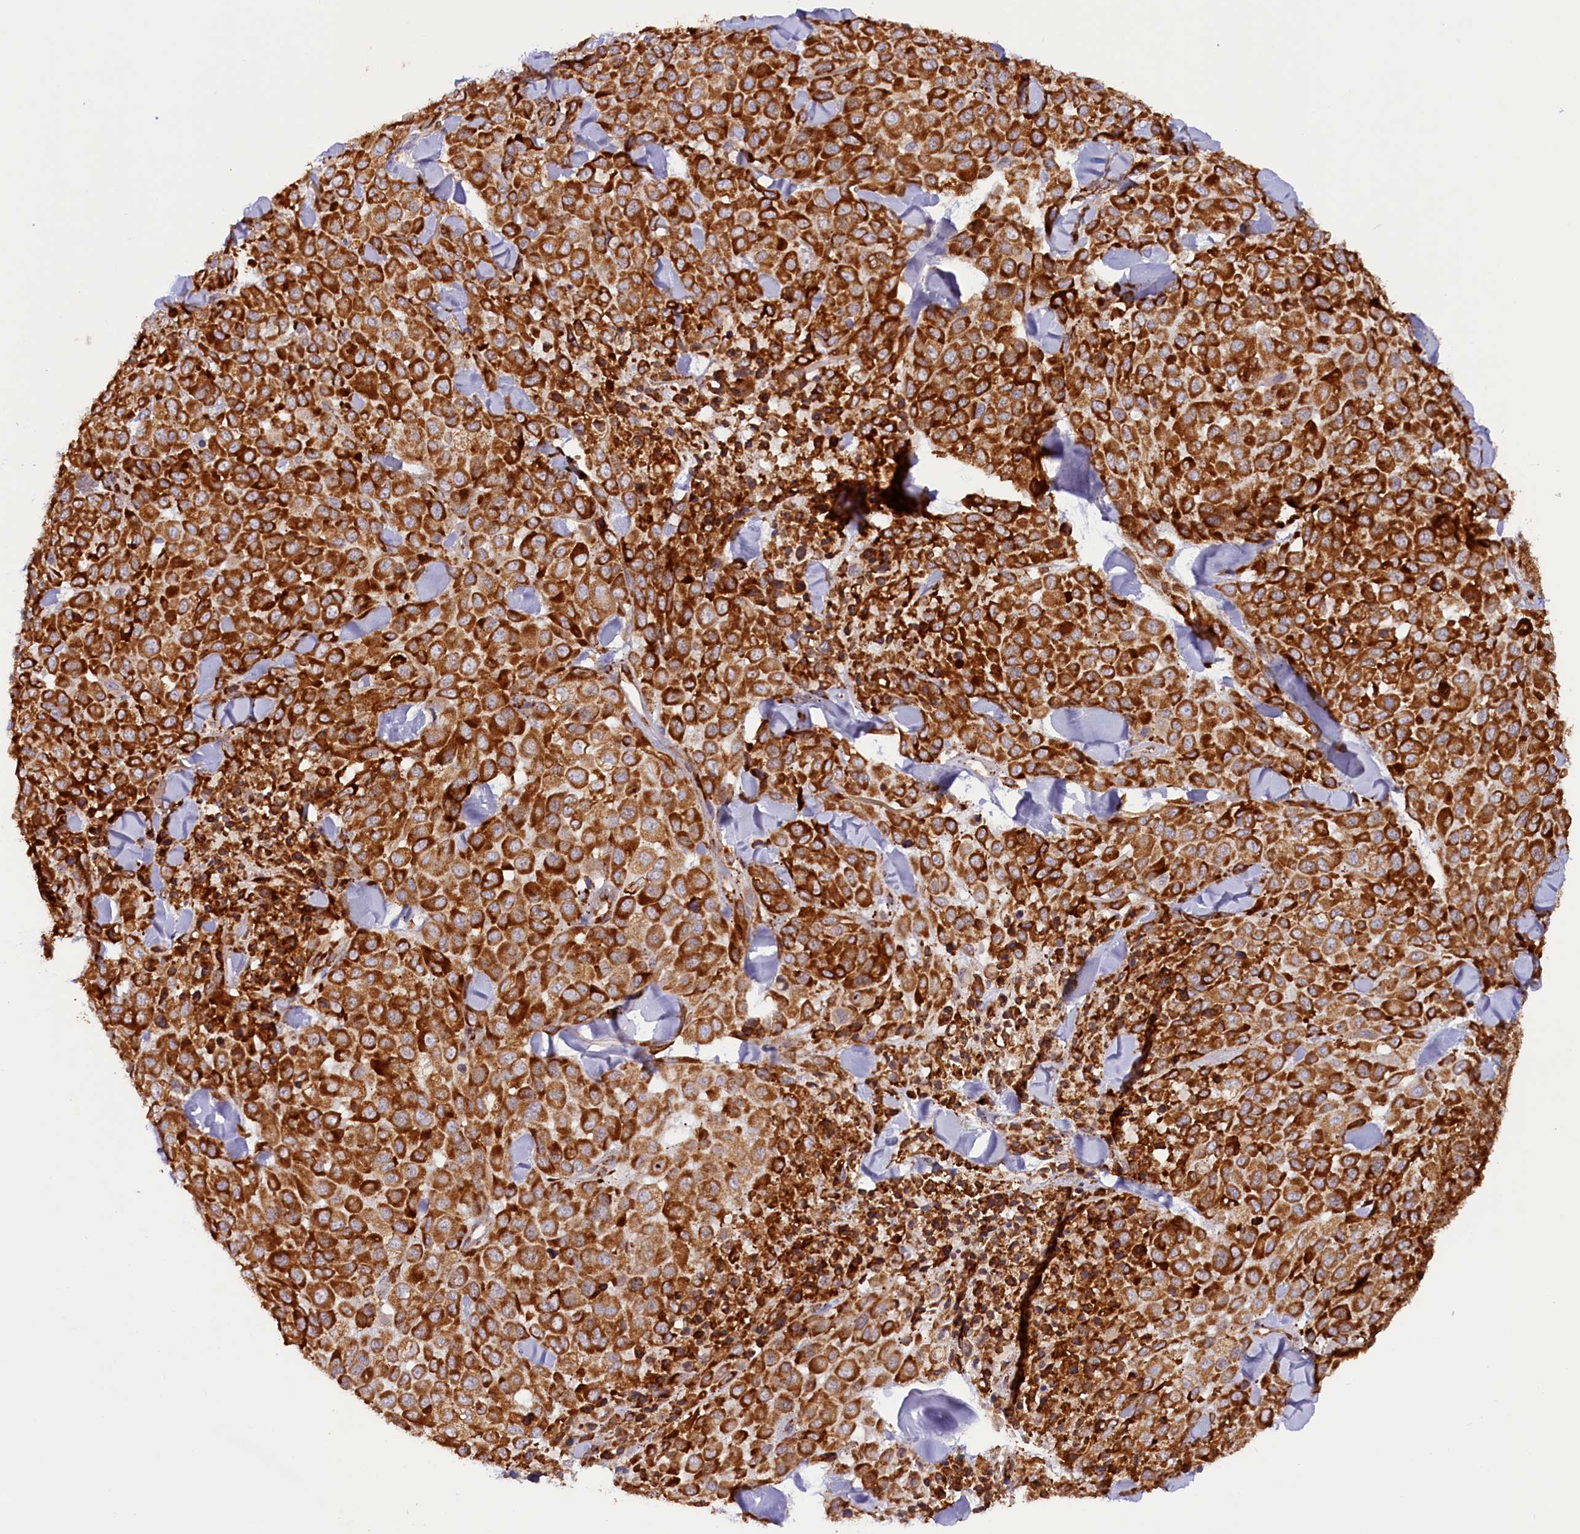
{"staining": {"intensity": "strong", "quantity": ">75%", "location": "cytoplasmic/membranous"}, "tissue": "melanoma", "cell_type": "Tumor cells", "image_type": "cancer", "snomed": [{"axis": "morphology", "description": "Malignant melanoma, Metastatic site"}, {"axis": "topography", "description": "Skin"}], "caption": "Immunohistochemical staining of human melanoma exhibits strong cytoplasmic/membranous protein positivity in about >75% of tumor cells.", "gene": "SSC5D", "patient": {"sex": "female", "age": 81}}